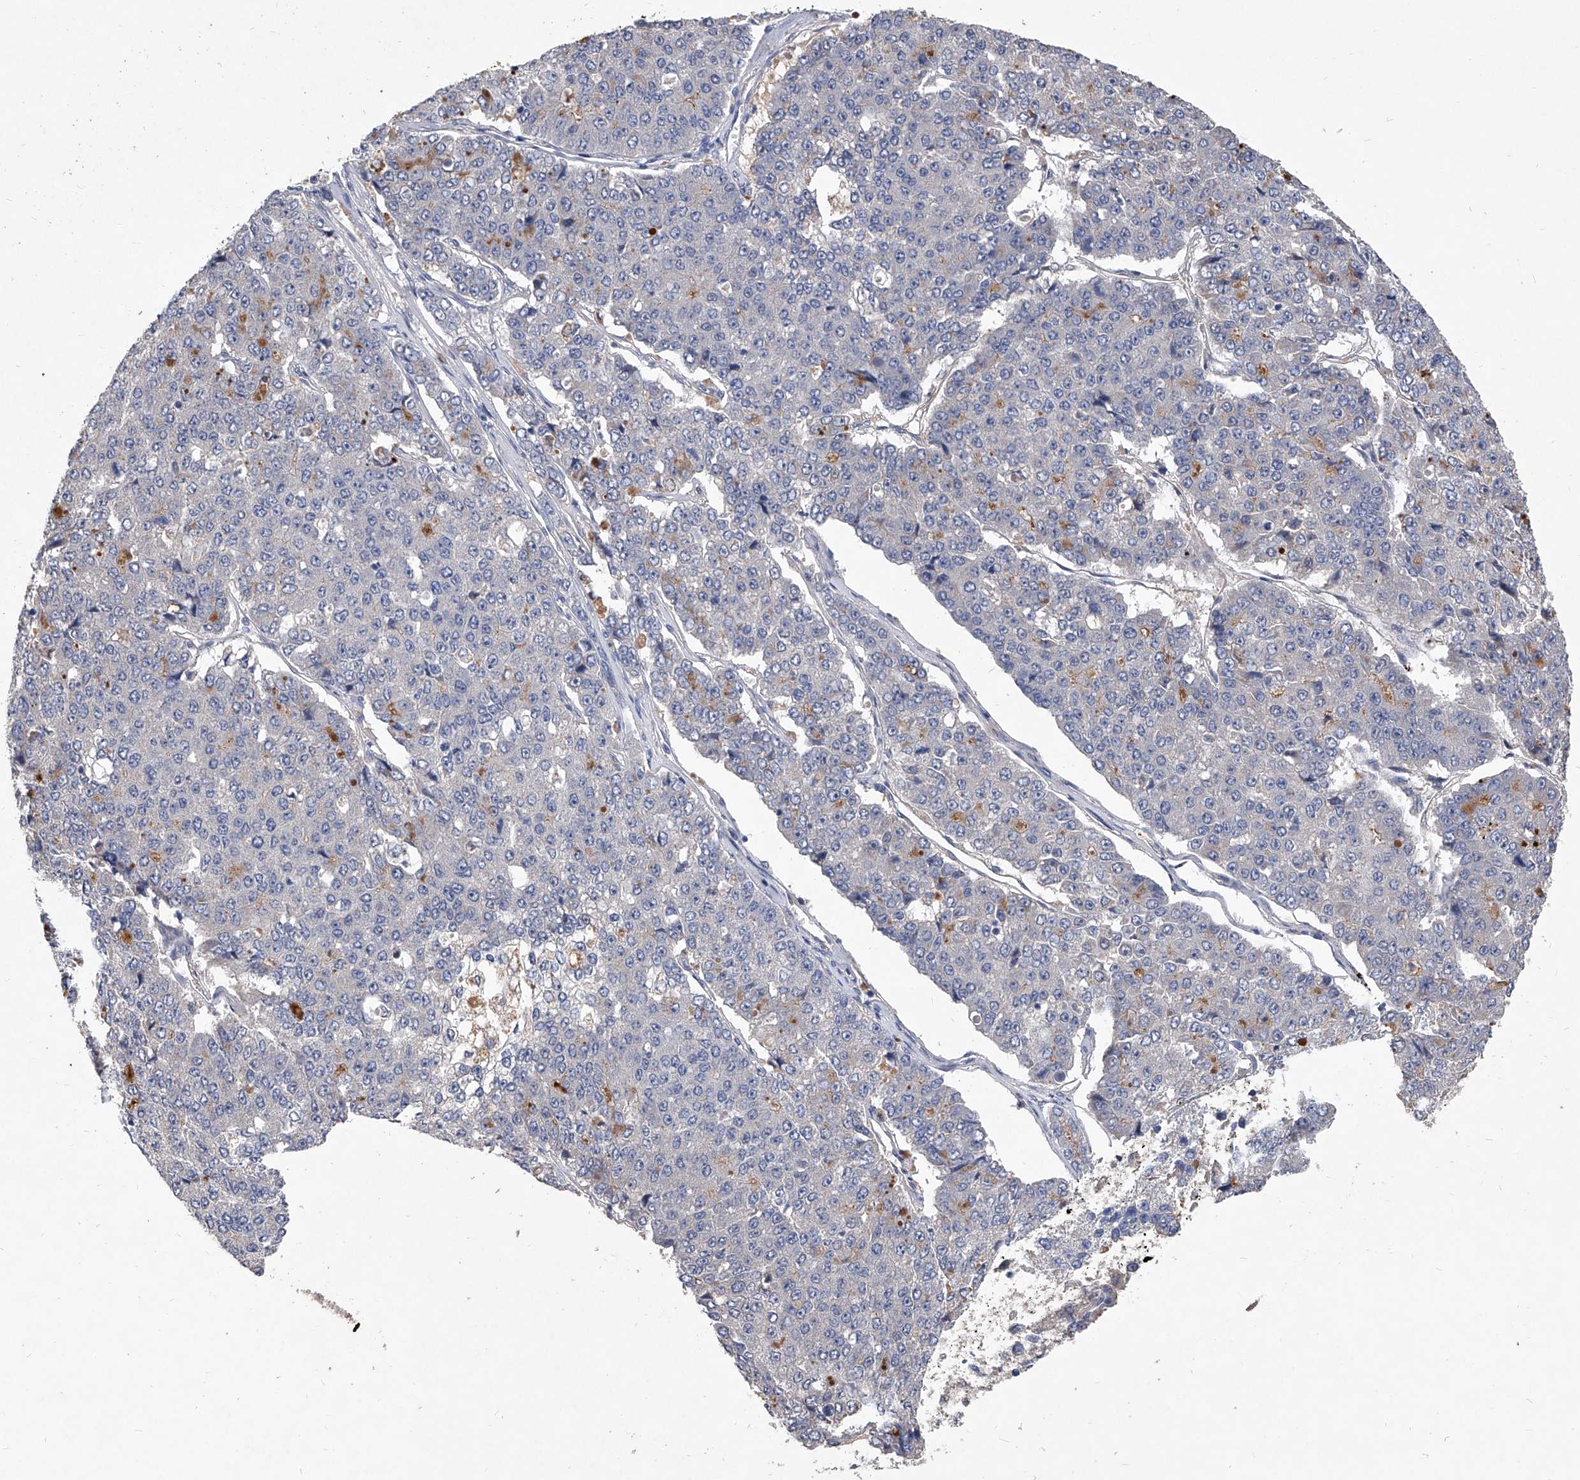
{"staining": {"intensity": "negative", "quantity": "none", "location": "none"}, "tissue": "pancreatic cancer", "cell_type": "Tumor cells", "image_type": "cancer", "snomed": [{"axis": "morphology", "description": "Adenocarcinoma, NOS"}, {"axis": "topography", "description": "Pancreas"}], "caption": "DAB (3,3'-diaminobenzidine) immunohistochemical staining of human pancreatic adenocarcinoma reveals no significant expression in tumor cells. (DAB (3,3'-diaminobenzidine) immunohistochemistry (IHC), high magnification).", "gene": "C5", "patient": {"sex": "male", "age": 50}}